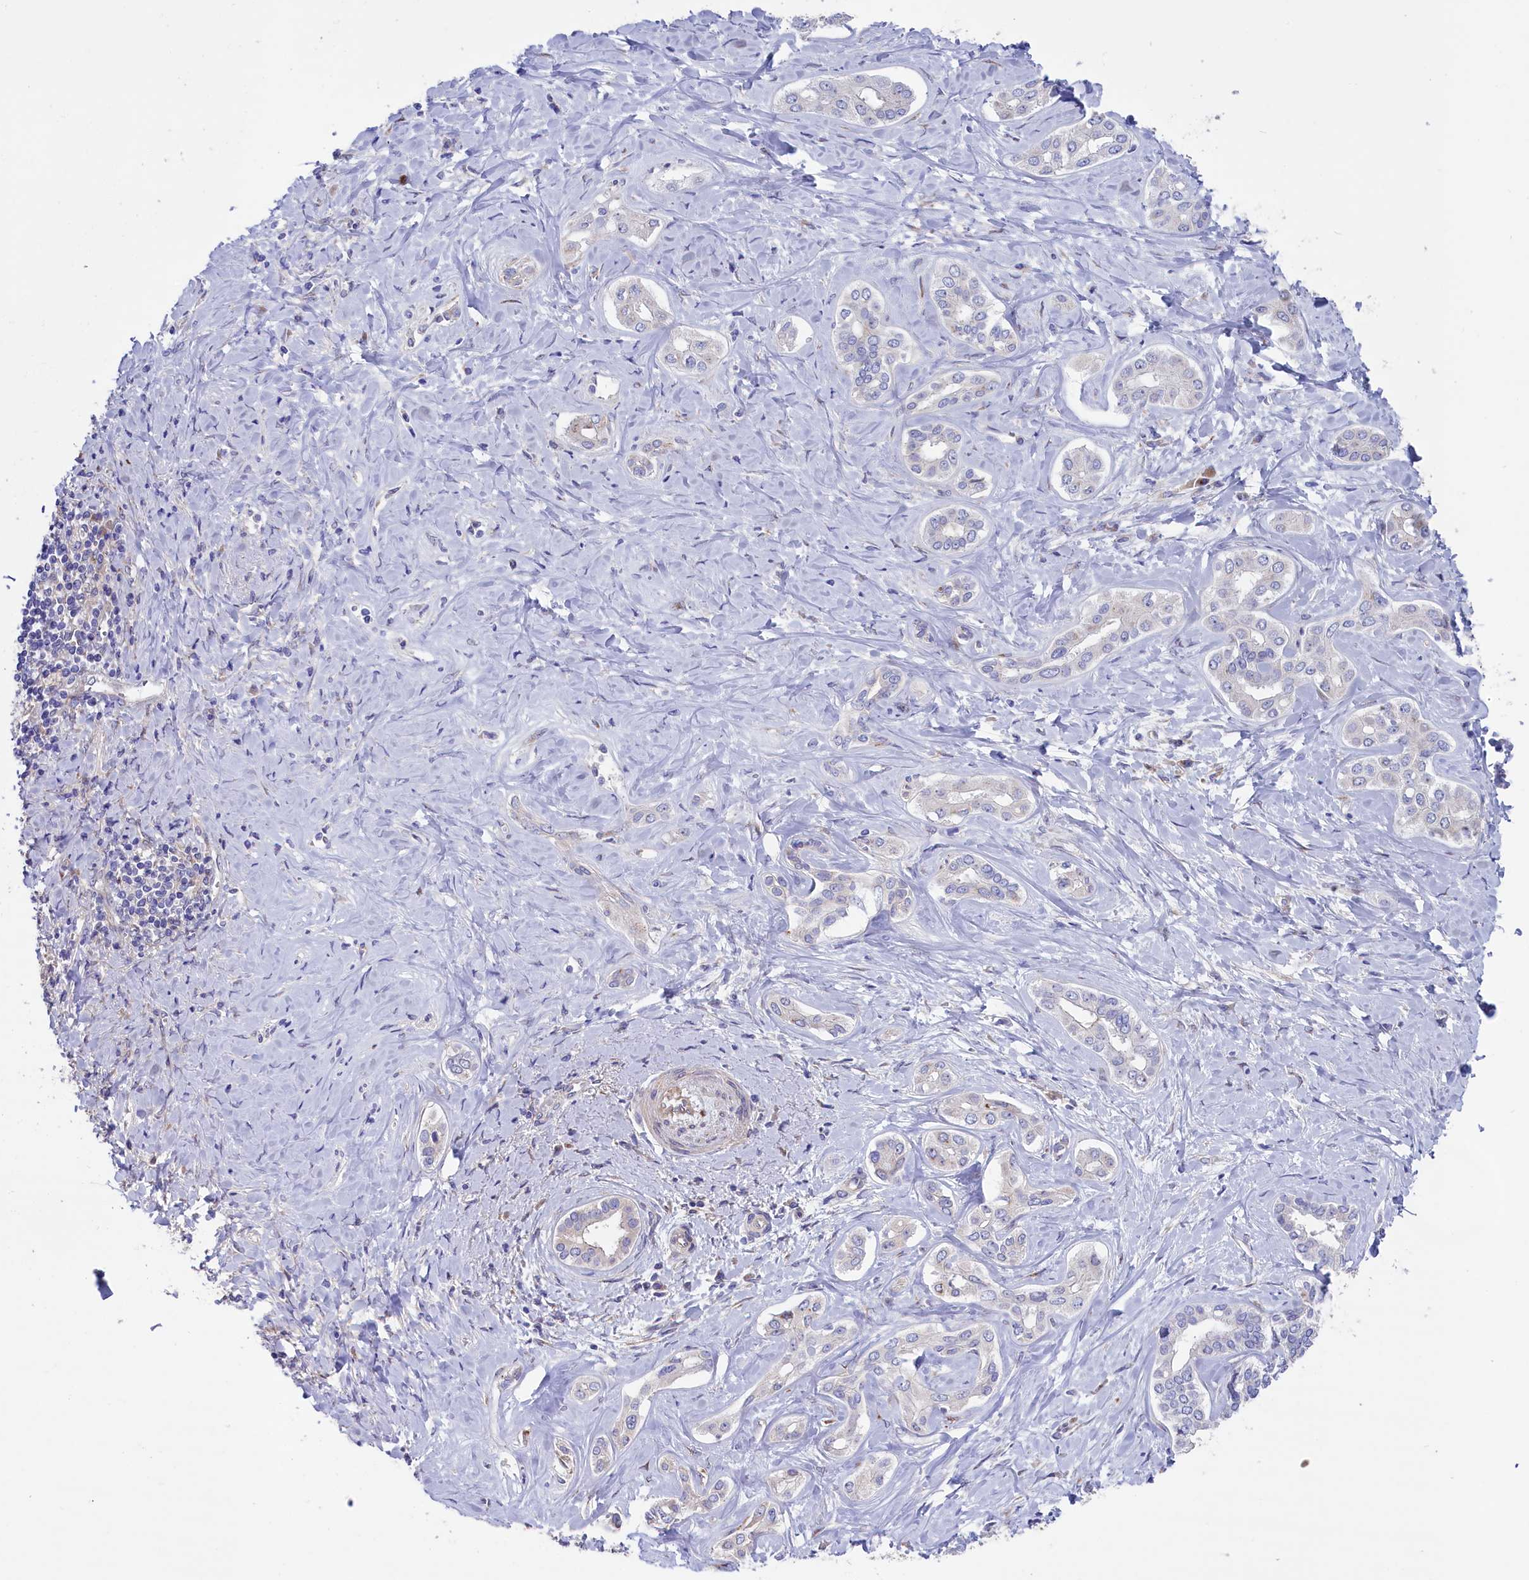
{"staining": {"intensity": "weak", "quantity": "<25%", "location": "cytoplasmic/membranous"}, "tissue": "liver cancer", "cell_type": "Tumor cells", "image_type": "cancer", "snomed": [{"axis": "morphology", "description": "Cholangiocarcinoma"}, {"axis": "topography", "description": "Liver"}], "caption": "Tumor cells show no significant staining in liver cholangiocarcinoma.", "gene": "GPR108", "patient": {"sex": "female", "age": 77}}